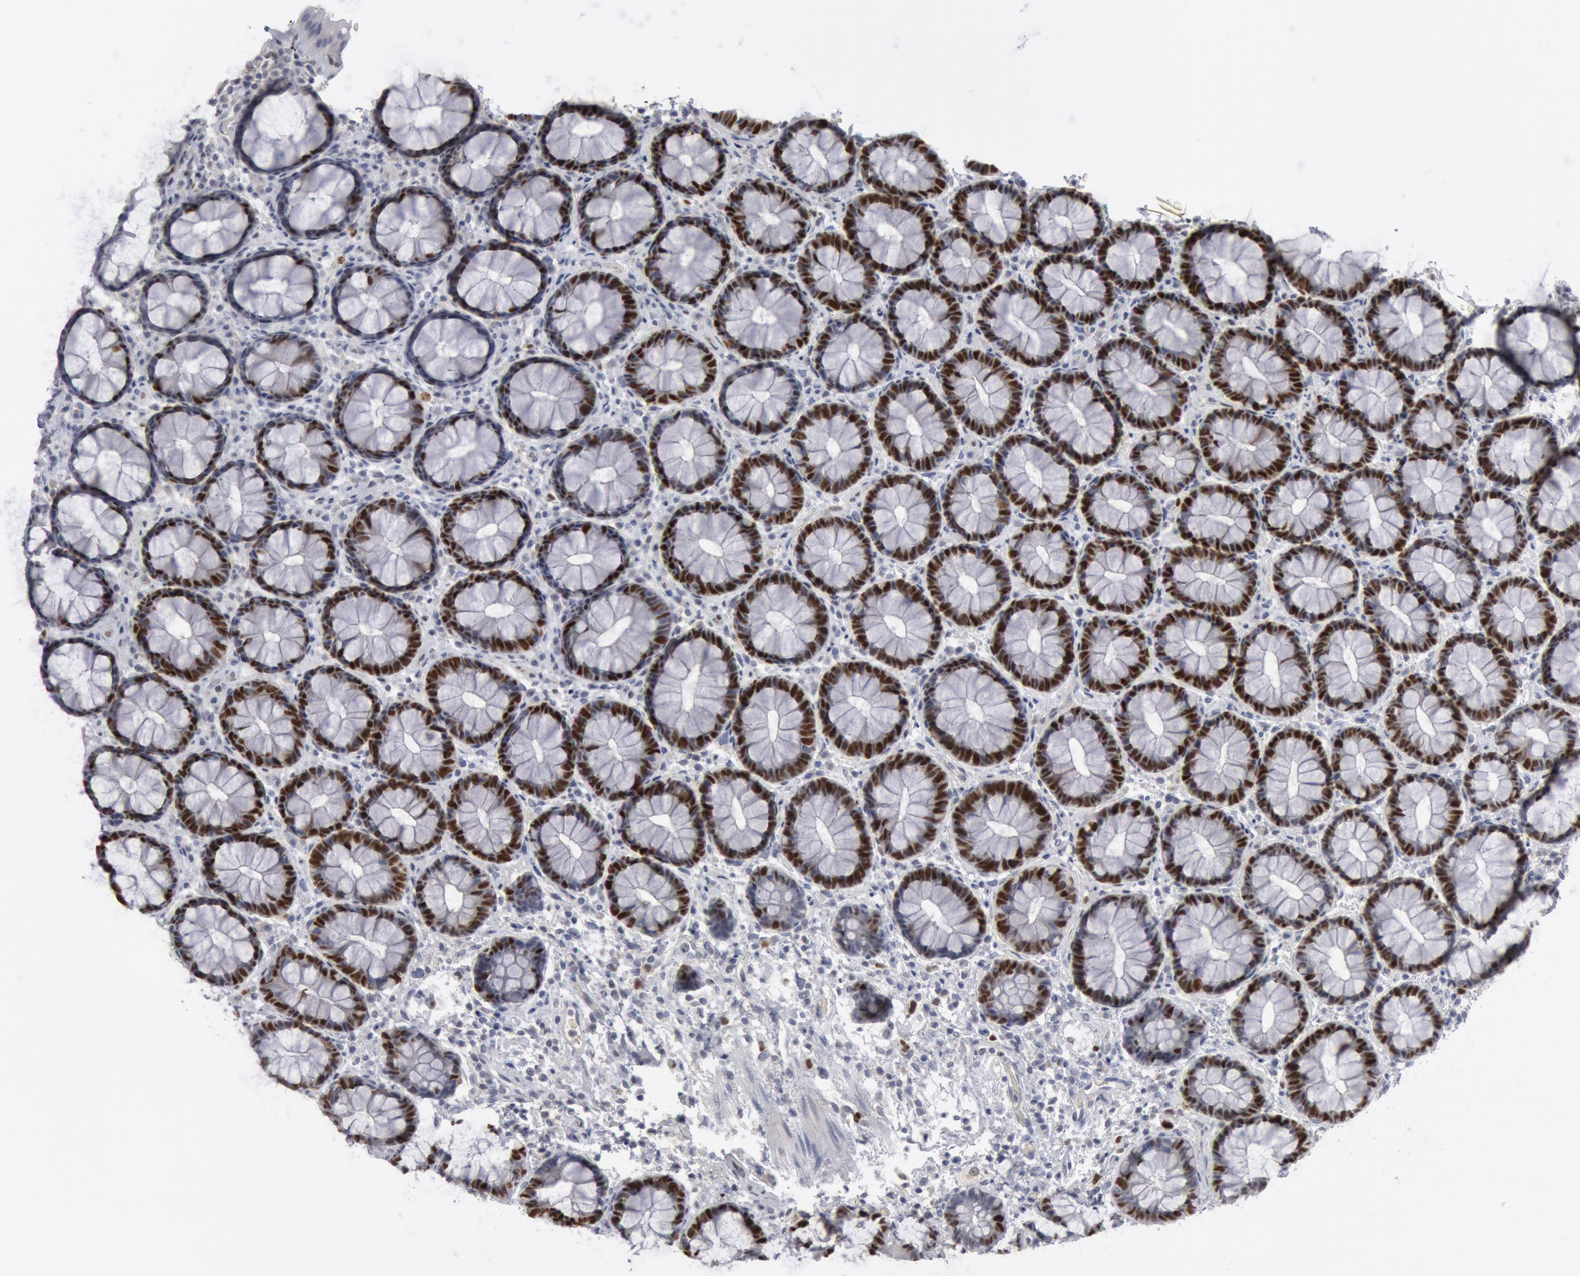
{"staining": {"intensity": "strong", "quantity": ">75%", "location": "nuclear"}, "tissue": "rectum", "cell_type": "Glandular cells", "image_type": "normal", "snomed": [{"axis": "morphology", "description": "Normal tissue, NOS"}, {"axis": "topography", "description": "Rectum"}], "caption": "Glandular cells display high levels of strong nuclear positivity in approximately >75% of cells in benign human rectum.", "gene": "WDHD1", "patient": {"sex": "male", "age": 92}}